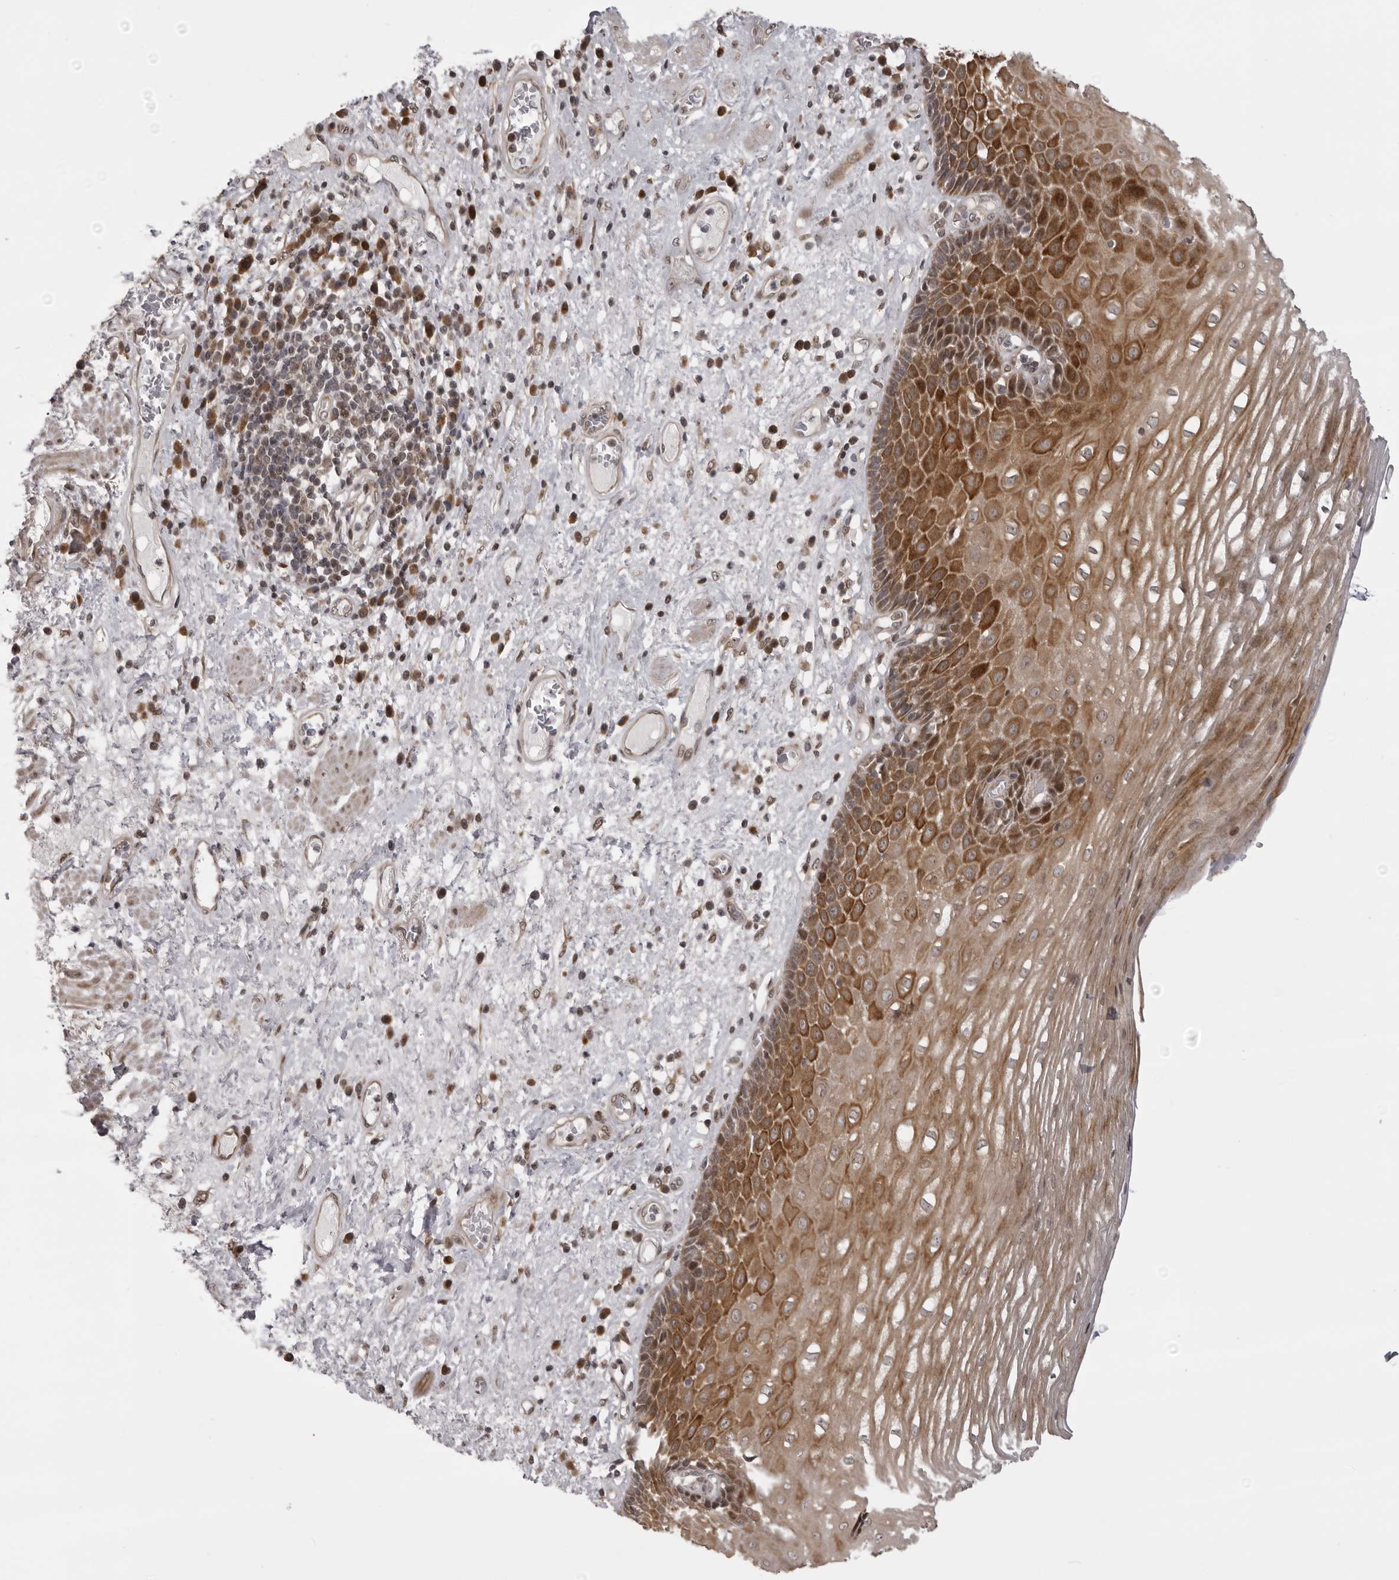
{"staining": {"intensity": "moderate", "quantity": ">75%", "location": "cytoplasmic/membranous,nuclear"}, "tissue": "esophagus", "cell_type": "Squamous epithelial cells", "image_type": "normal", "snomed": [{"axis": "morphology", "description": "Normal tissue, NOS"}, {"axis": "morphology", "description": "Adenocarcinoma, NOS"}, {"axis": "topography", "description": "Esophagus"}], "caption": "DAB immunohistochemical staining of benign human esophagus reveals moderate cytoplasmic/membranous,nuclear protein staining in about >75% of squamous epithelial cells.", "gene": "C1orf109", "patient": {"sex": "male", "age": 62}}